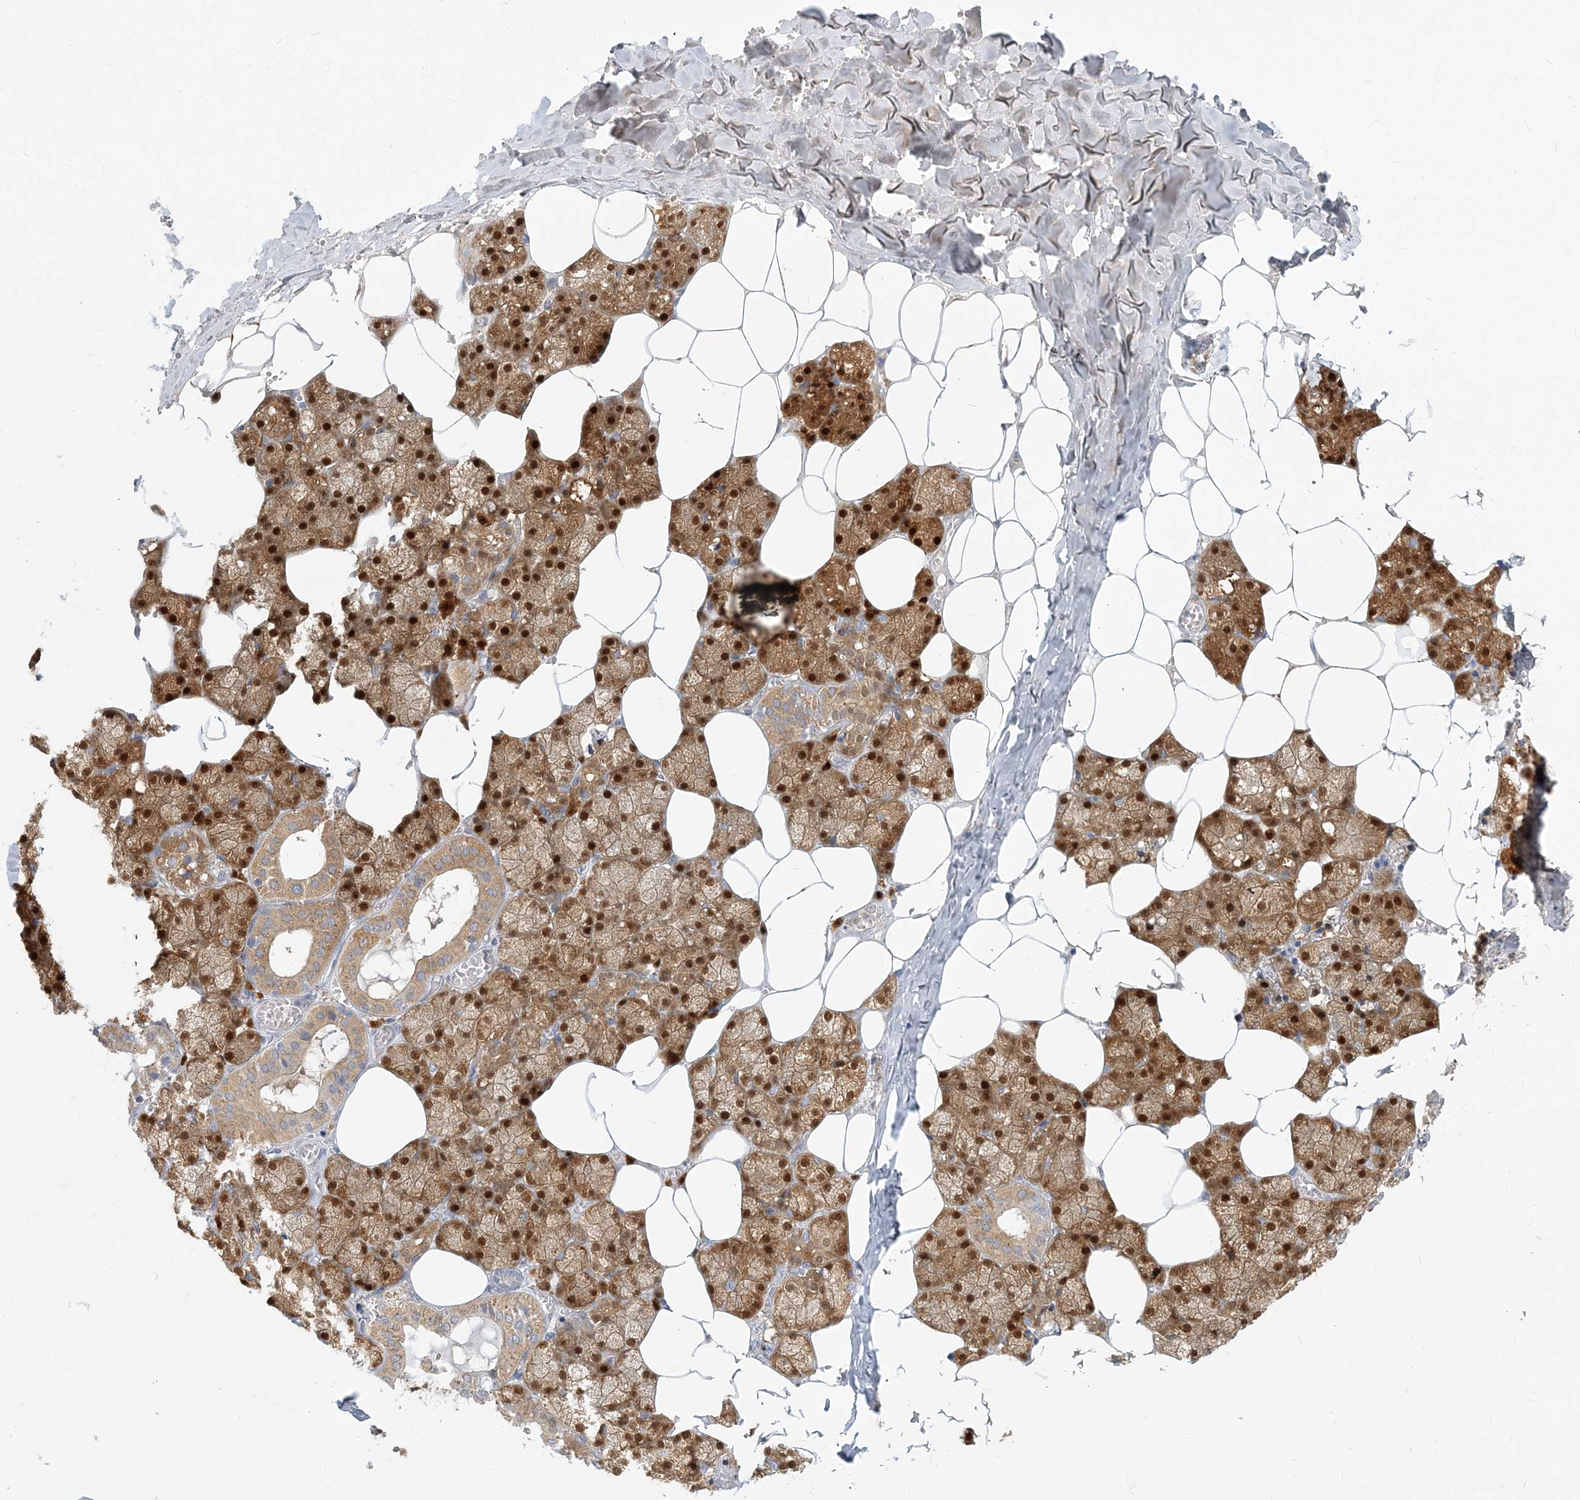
{"staining": {"intensity": "strong", "quantity": "25%-75%", "location": "cytoplasmic/membranous,nuclear"}, "tissue": "salivary gland", "cell_type": "Glandular cells", "image_type": "normal", "snomed": [{"axis": "morphology", "description": "Normal tissue, NOS"}, {"axis": "topography", "description": "Salivary gland"}], "caption": "Brown immunohistochemical staining in unremarkable salivary gland displays strong cytoplasmic/membranous,nuclear expression in about 25%-75% of glandular cells.", "gene": "GMPPA", "patient": {"sex": "male", "age": 62}}